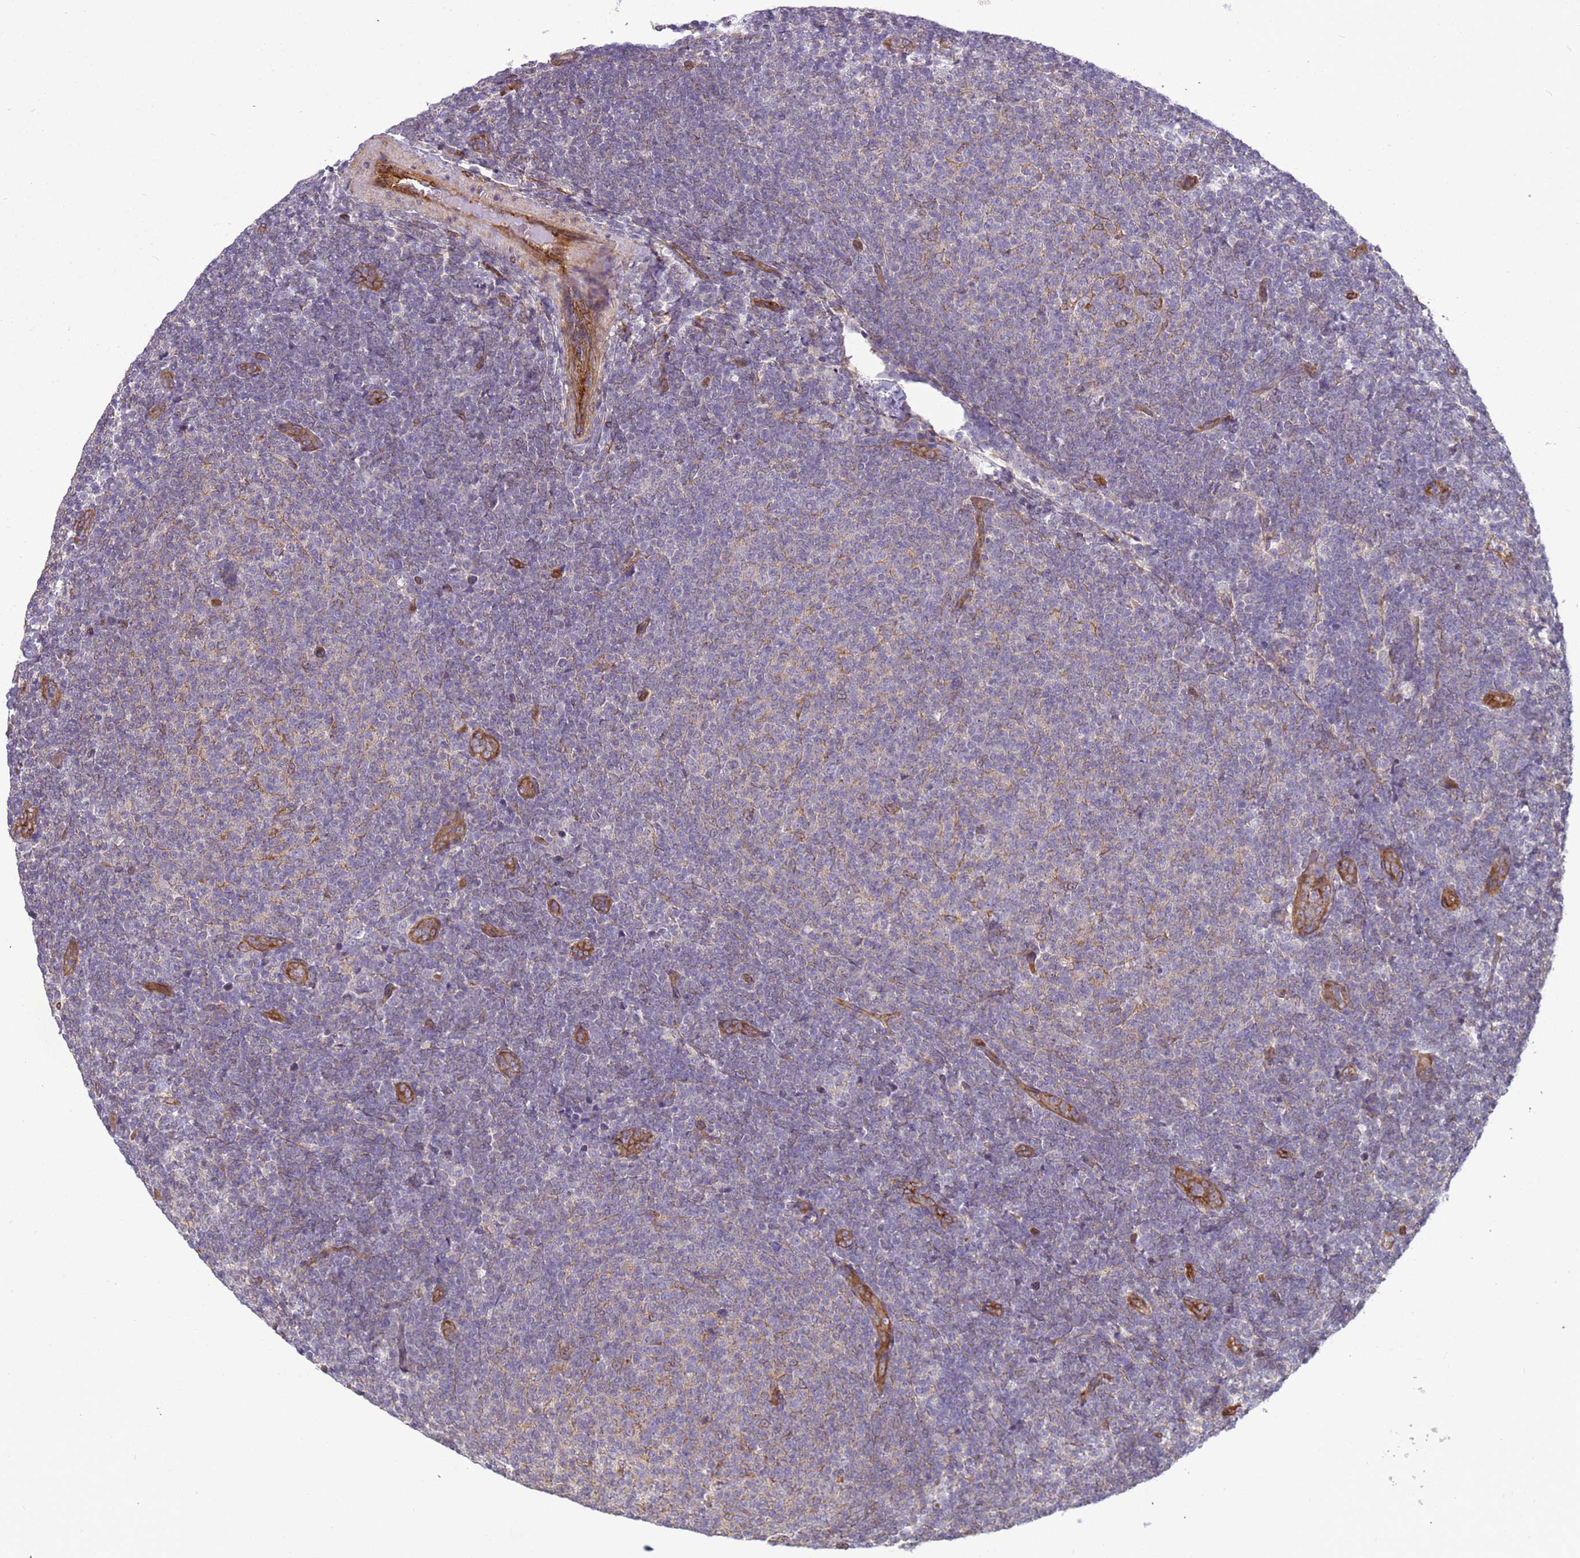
{"staining": {"intensity": "weak", "quantity": "<25%", "location": "cytoplasmic/membranous"}, "tissue": "lymphoma", "cell_type": "Tumor cells", "image_type": "cancer", "snomed": [{"axis": "morphology", "description": "Malignant lymphoma, non-Hodgkin's type, Low grade"}, {"axis": "topography", "description": "Lymph node"}], "caption": "Tumor cells are negative for brown protein staining in lymphoma.", "gene": "ITGB4", "patient": {"sex": "male", "age": 66}}